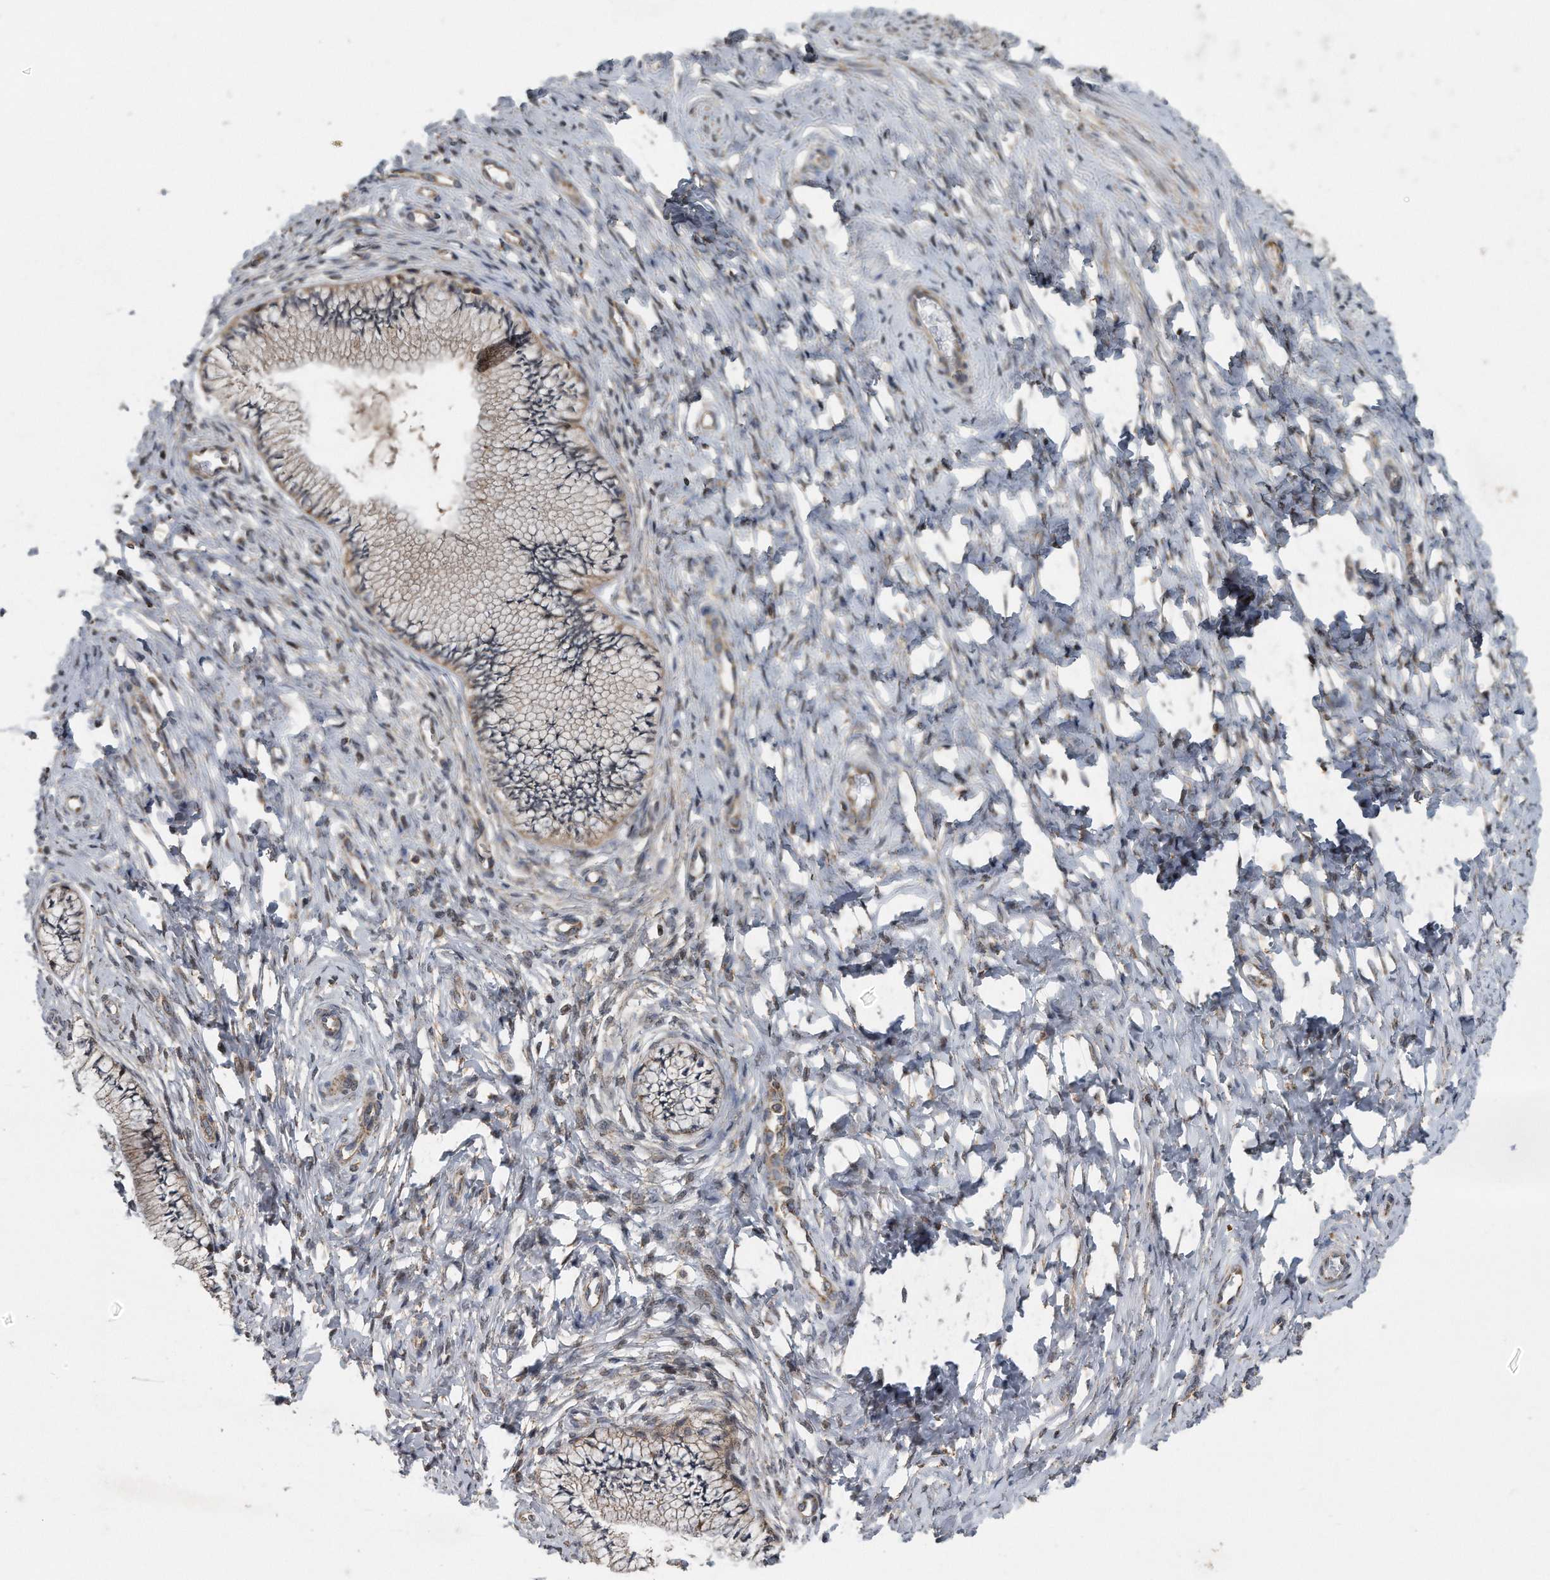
{"staining": {"intensity": "negative", "quantity": "none", "location": "none"}, "tissue": "cervix", "cell_type": "Glandular cells", "image_type": "normal", "snomed": [{"axis": "morphology", "description": "Normal tissue, NOS"}, {"axis": "topography", "description": "Cervix"}], "caption": "Glandular cells are negative for brown protein staining in unremarkable cervix. (DAB IHC visualized using brightfield microscopy, high magnification).", "gene": "ALPK2", "patient": {"sex": "female", "age": 36}}